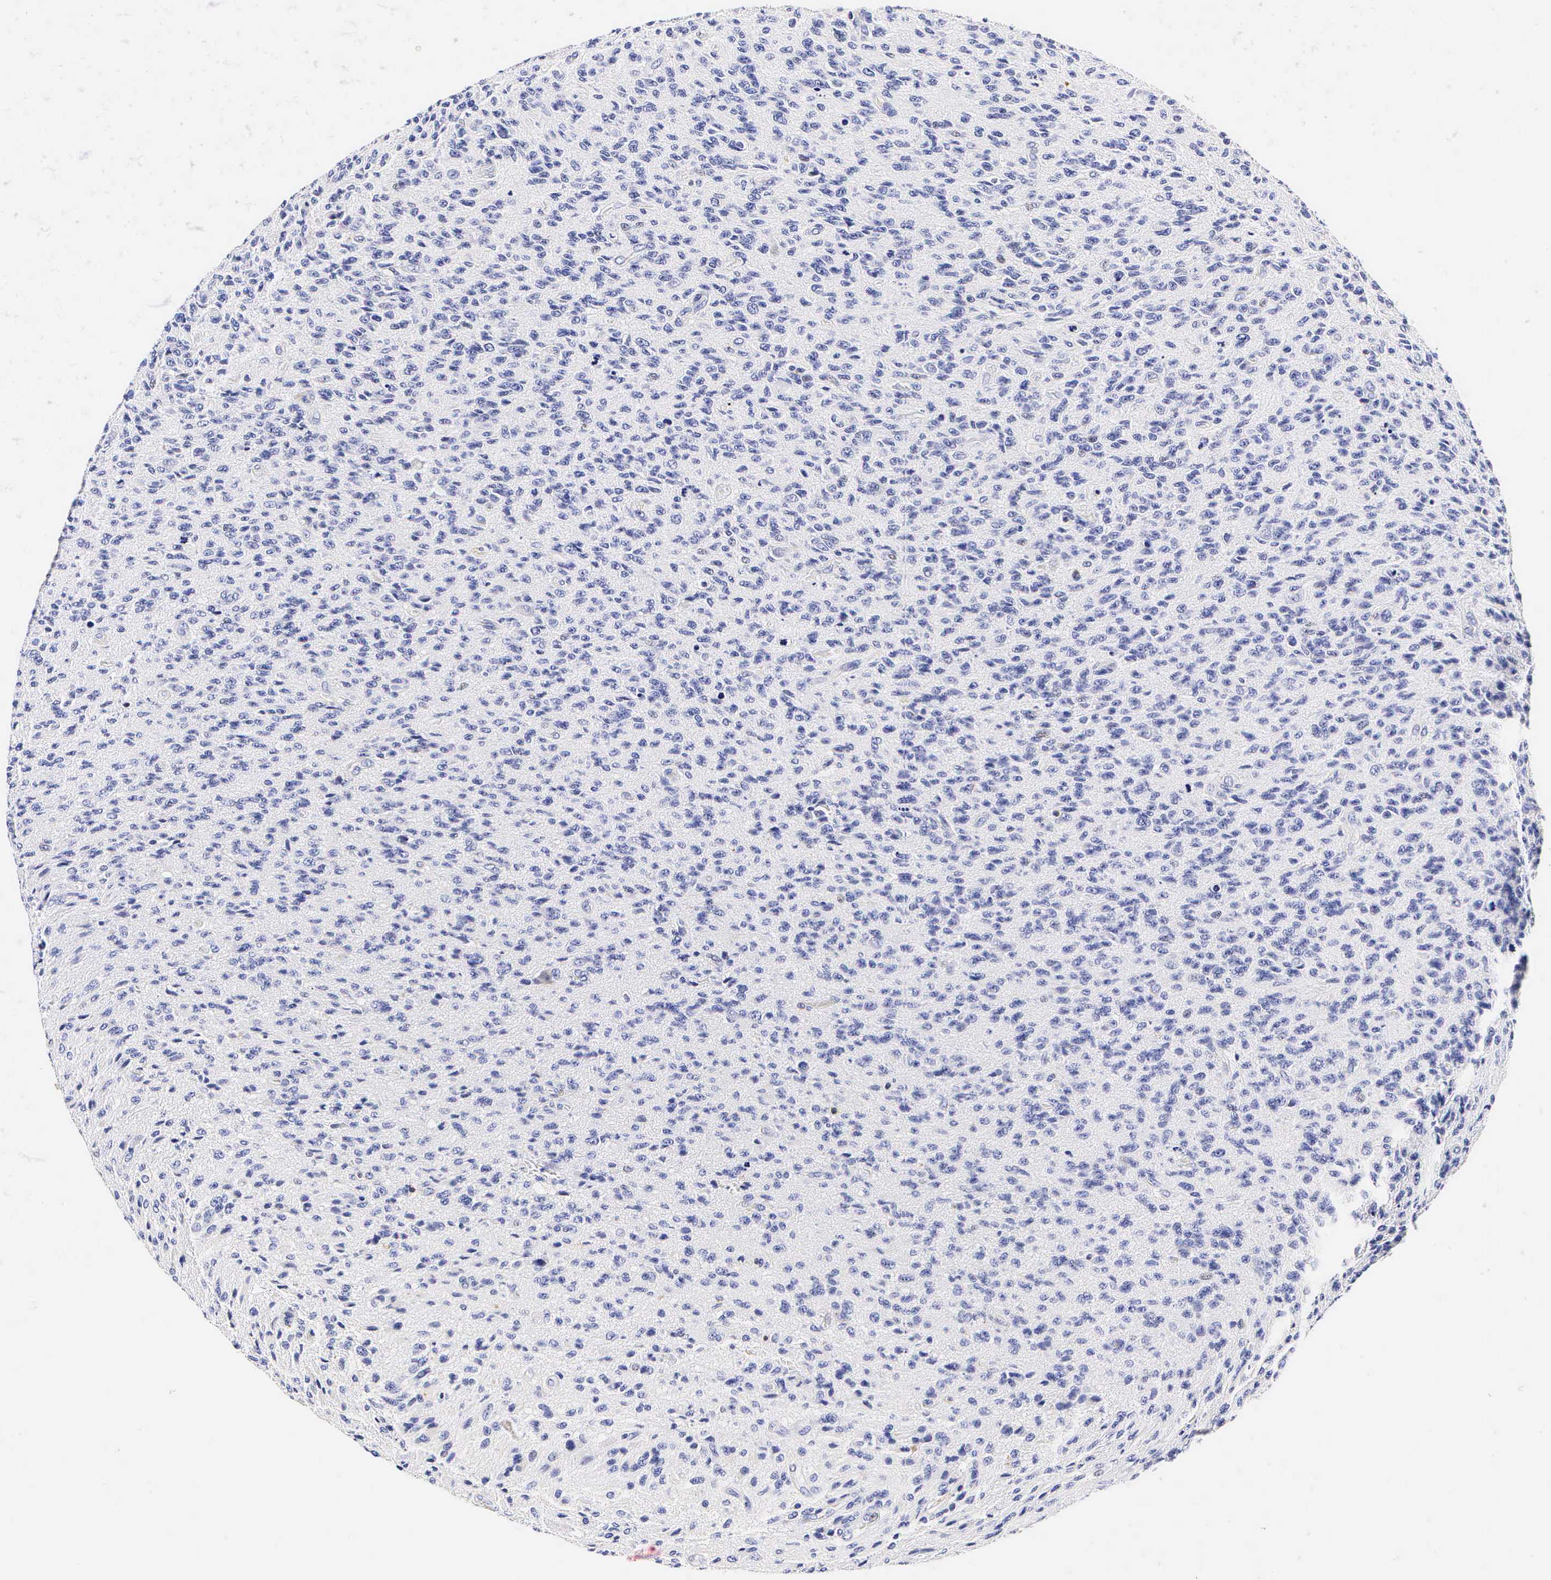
{"staining": {"intensity": "negative", "quantity": "none", "location": "none"}, "tissue": "glioma", "cell_type": "Tumor cells", "image_type": "cancer", "snomed": [{"axis": "morphology", "description": "Glioma, malignant, High grade"}, {"axis": "topography", "description": "Brain"}], "caption": "The histopathology image exhibits no staining of tumor cells in glioma.", "gene": "CD3E", "patient": {"sex": "male", "age": 36}}